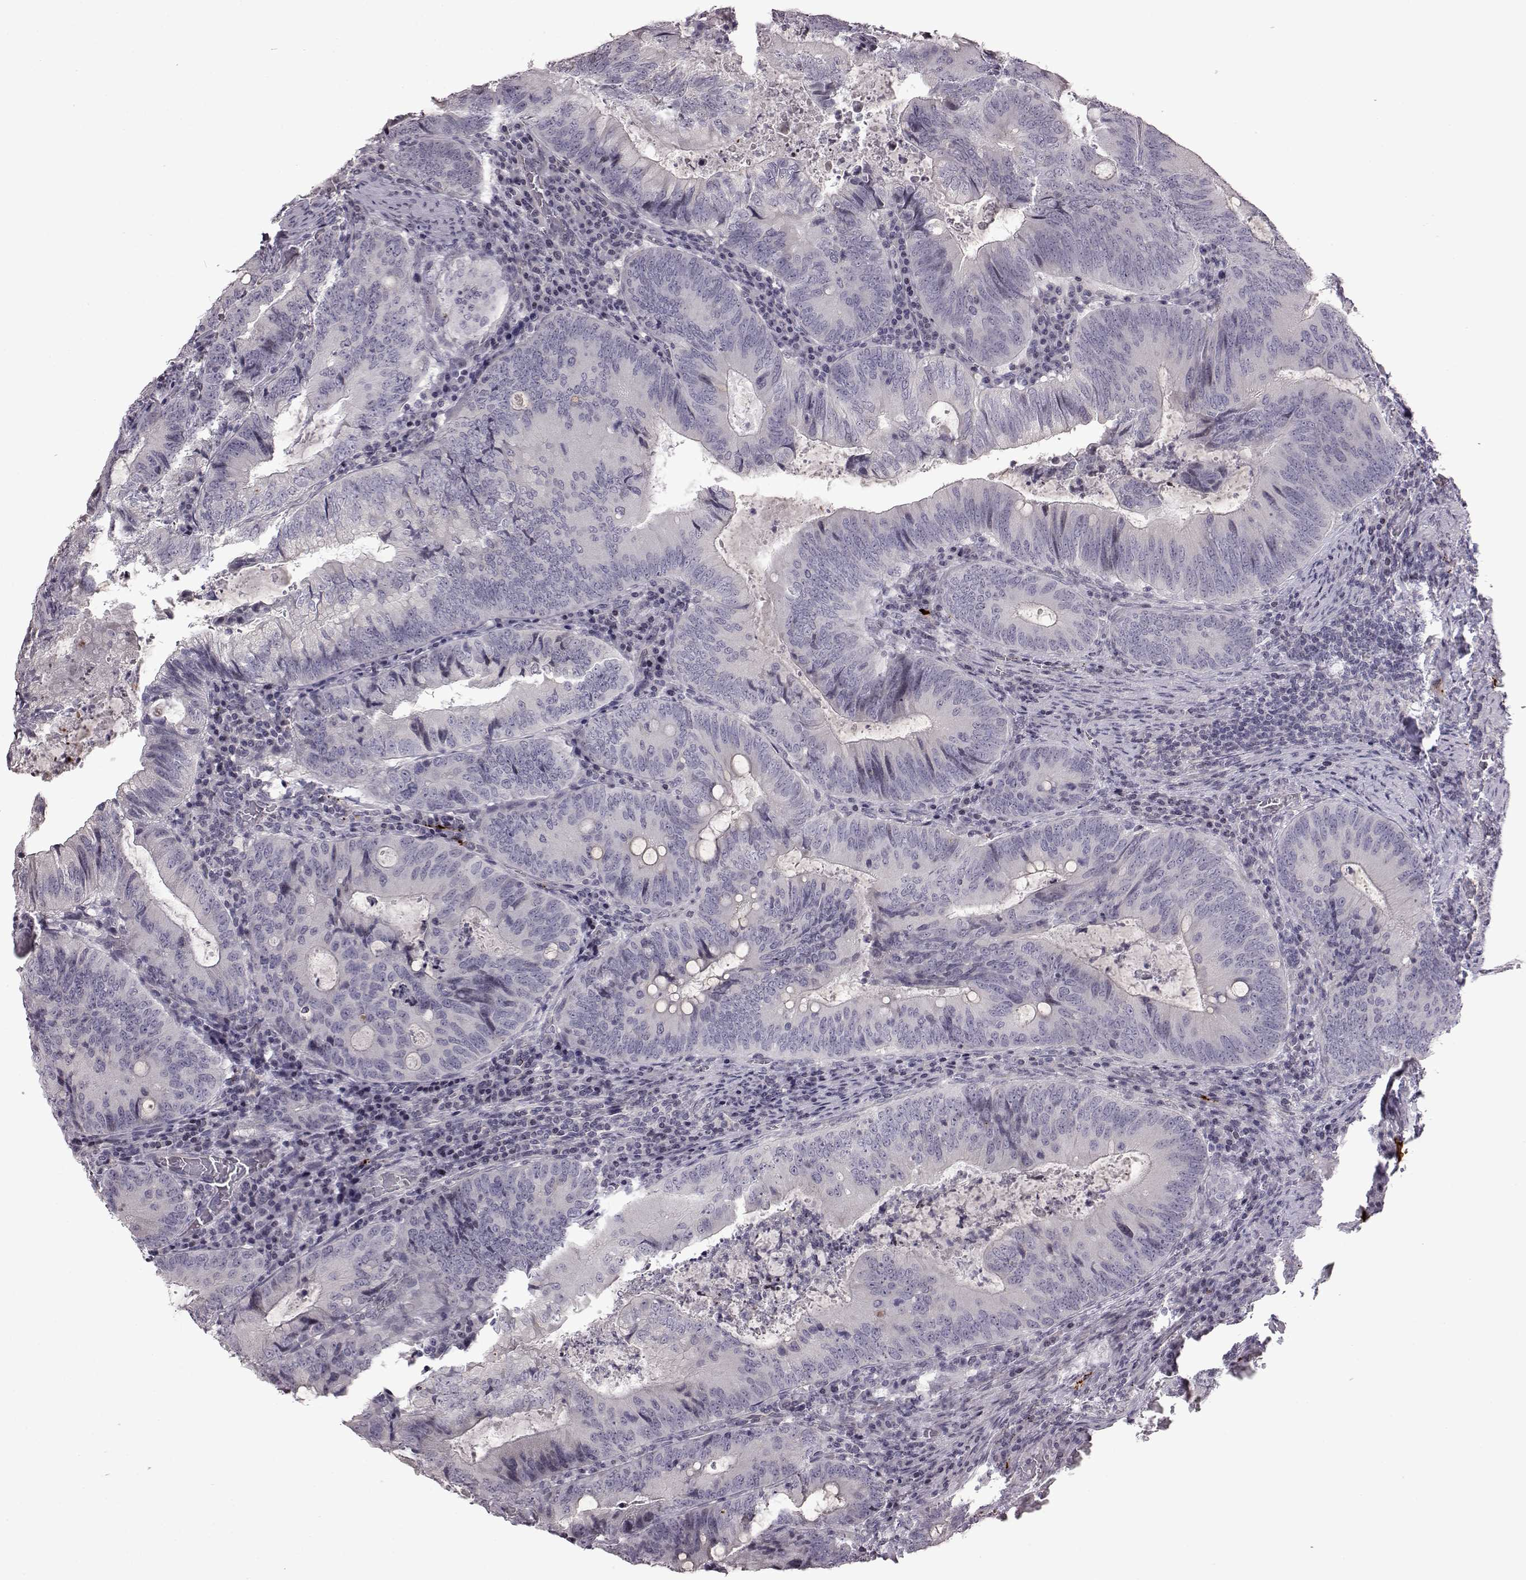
{"staining": {"intensity": "negative", "quantity": "none", "location": "none"}, "tissue": "colorectal cancer", "cell_type": "Tumor cells", "image_type": "cancer", "snomed": [{"axis": "morphology", "description": "Adenocarcinoma, NOS"}, {"axis": "topography", "description": "Colon"}], "caption": "Tumor cells are negative for brown protein staining in colorectal cancer.", "gene": "GAL", "patient": {"sex": "male", "age": 67}}